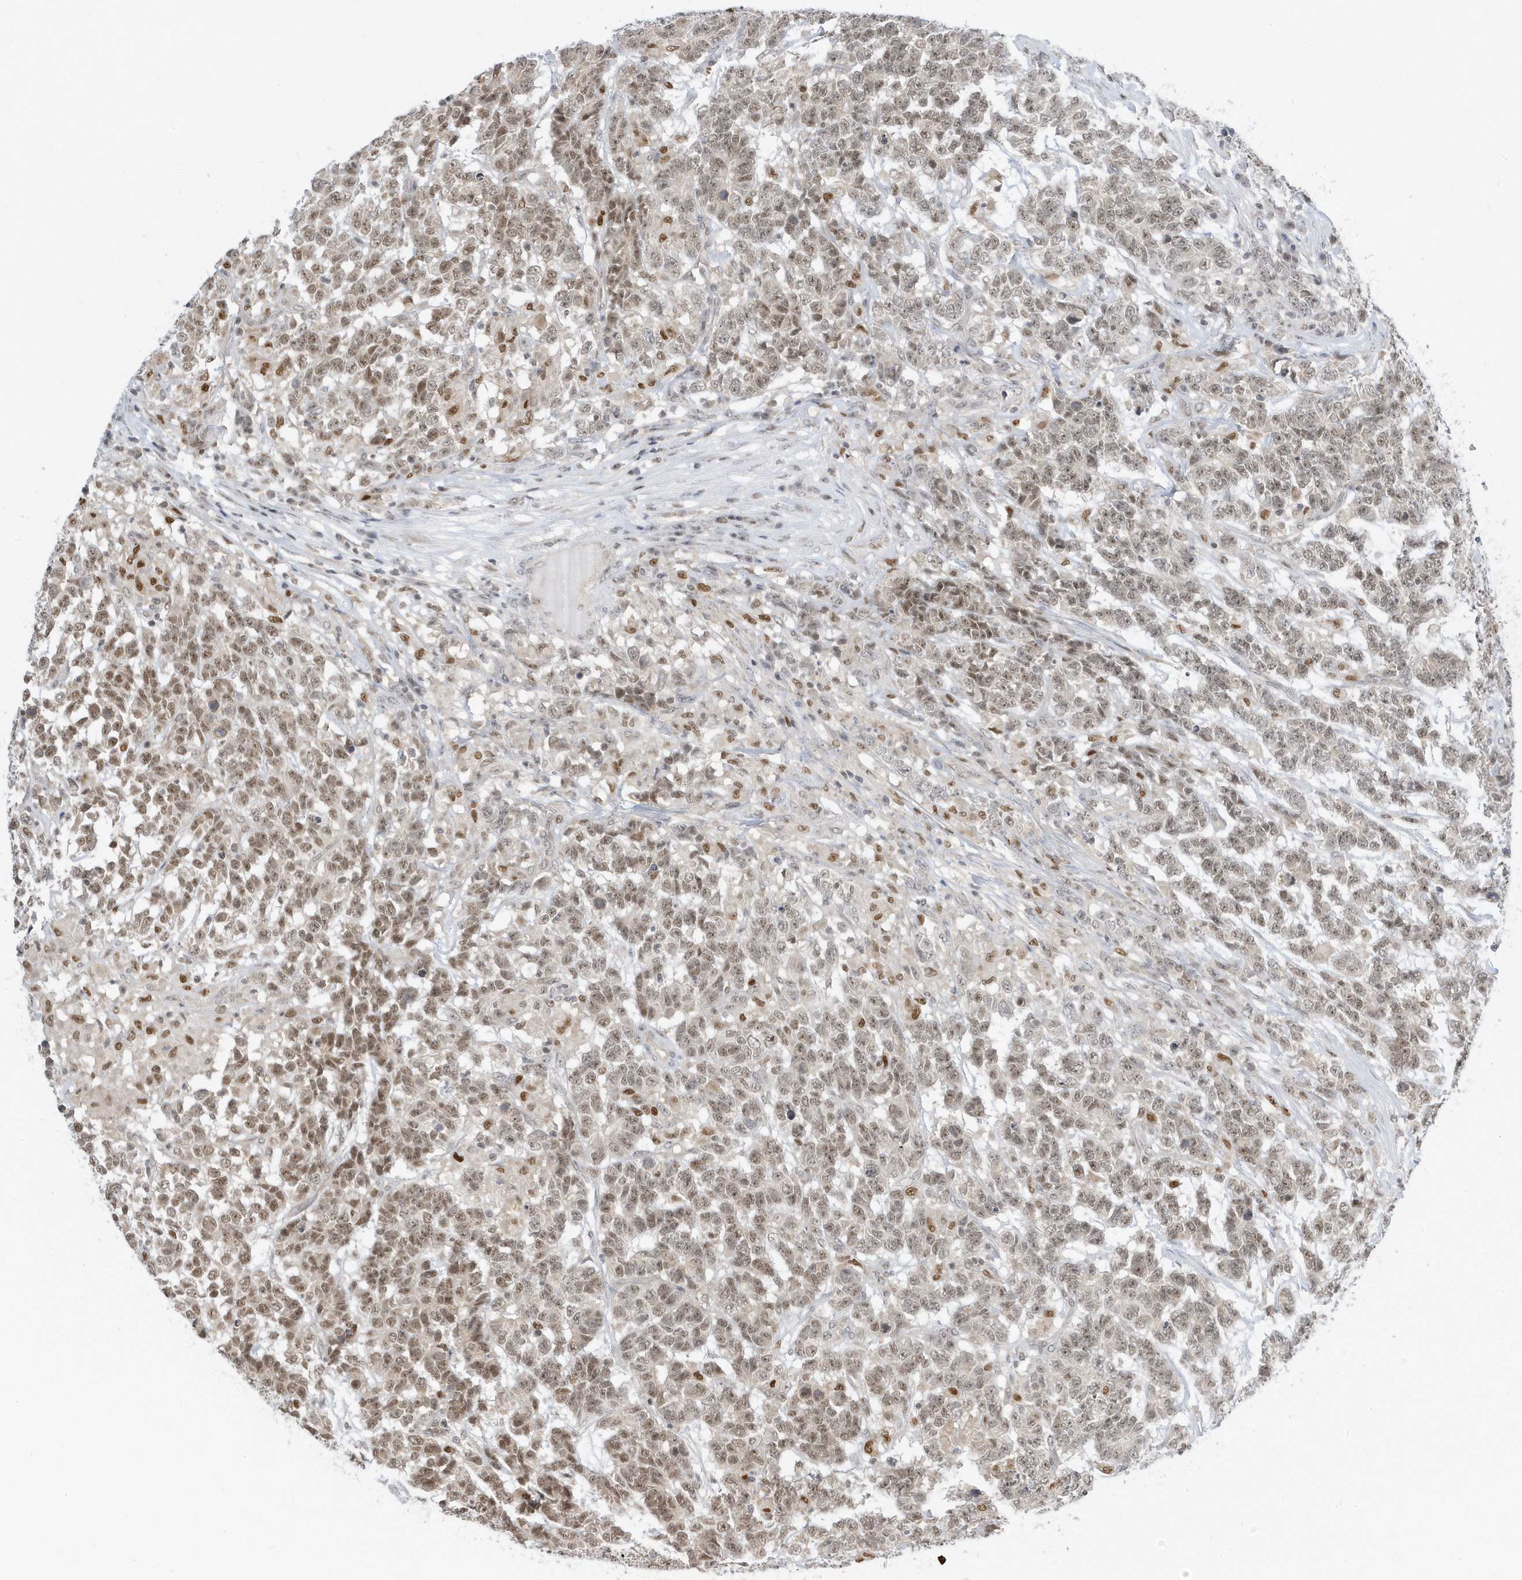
{"staining": {"intensity": "moderate", "quantity": ">75%", "location": "nuclear"}, "tissue": "testis cancer", "cell_type": "Tumor cells", "image_type": "cancer", "snomed": [{"axis": "morphology", "description": "Carcinoma, Embryonal, NOS"}, {"axis": "topography", "description": "Testis"}], "caption": "Immunohistochemical staining of human testis cancer displays medium levels of moderate nuclear staining in approximately >75% of tumor cells.", "gene": "ZNF740", "patient": {"sex": "male", "age": 26}}